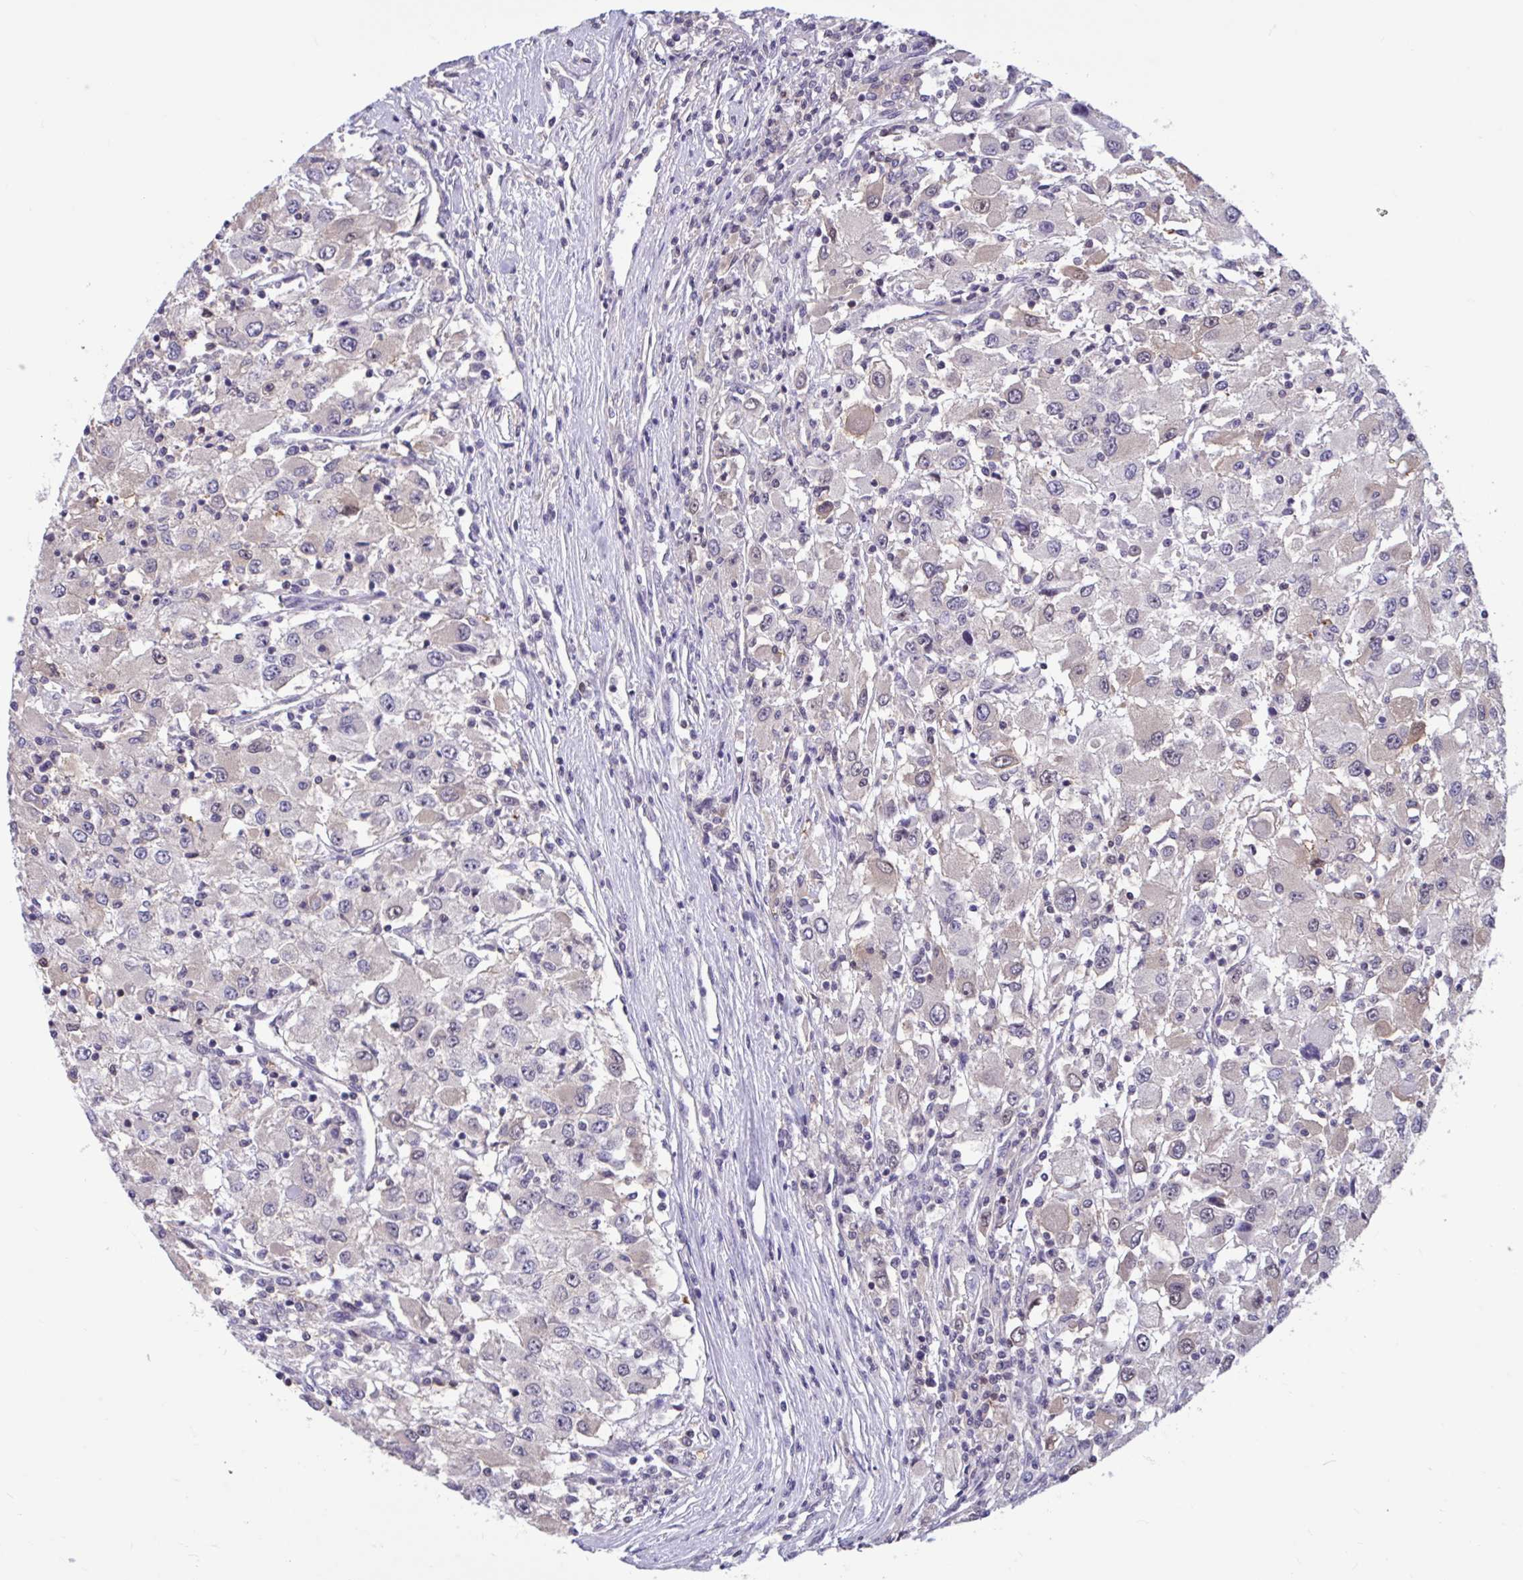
{"staining": {"intensity": "negative", "quantity": "none", "location": "none"}, "tissue": "renal cancer", "cell_type": "Tumor cells", "image_type": "cancer", "snomed": [{"axis": "morphology", "description": "Adenocarcinoma, NOS"}, {"axis": "topography", "description": "Kidney"}], "caption": "DAB (3,3'-diaminobenzidine) immunohistochemical staining of adenocarcinoma (renal) reveals no significant positivity in tumor cells. The staining was performed using DAB to visualize the protein expression in brown, while the nuclei were stained in blue with hematoxylin (Magnification: 20x).", "gene": "RBL1", "patient": {"sex": "female", "age": 67}}